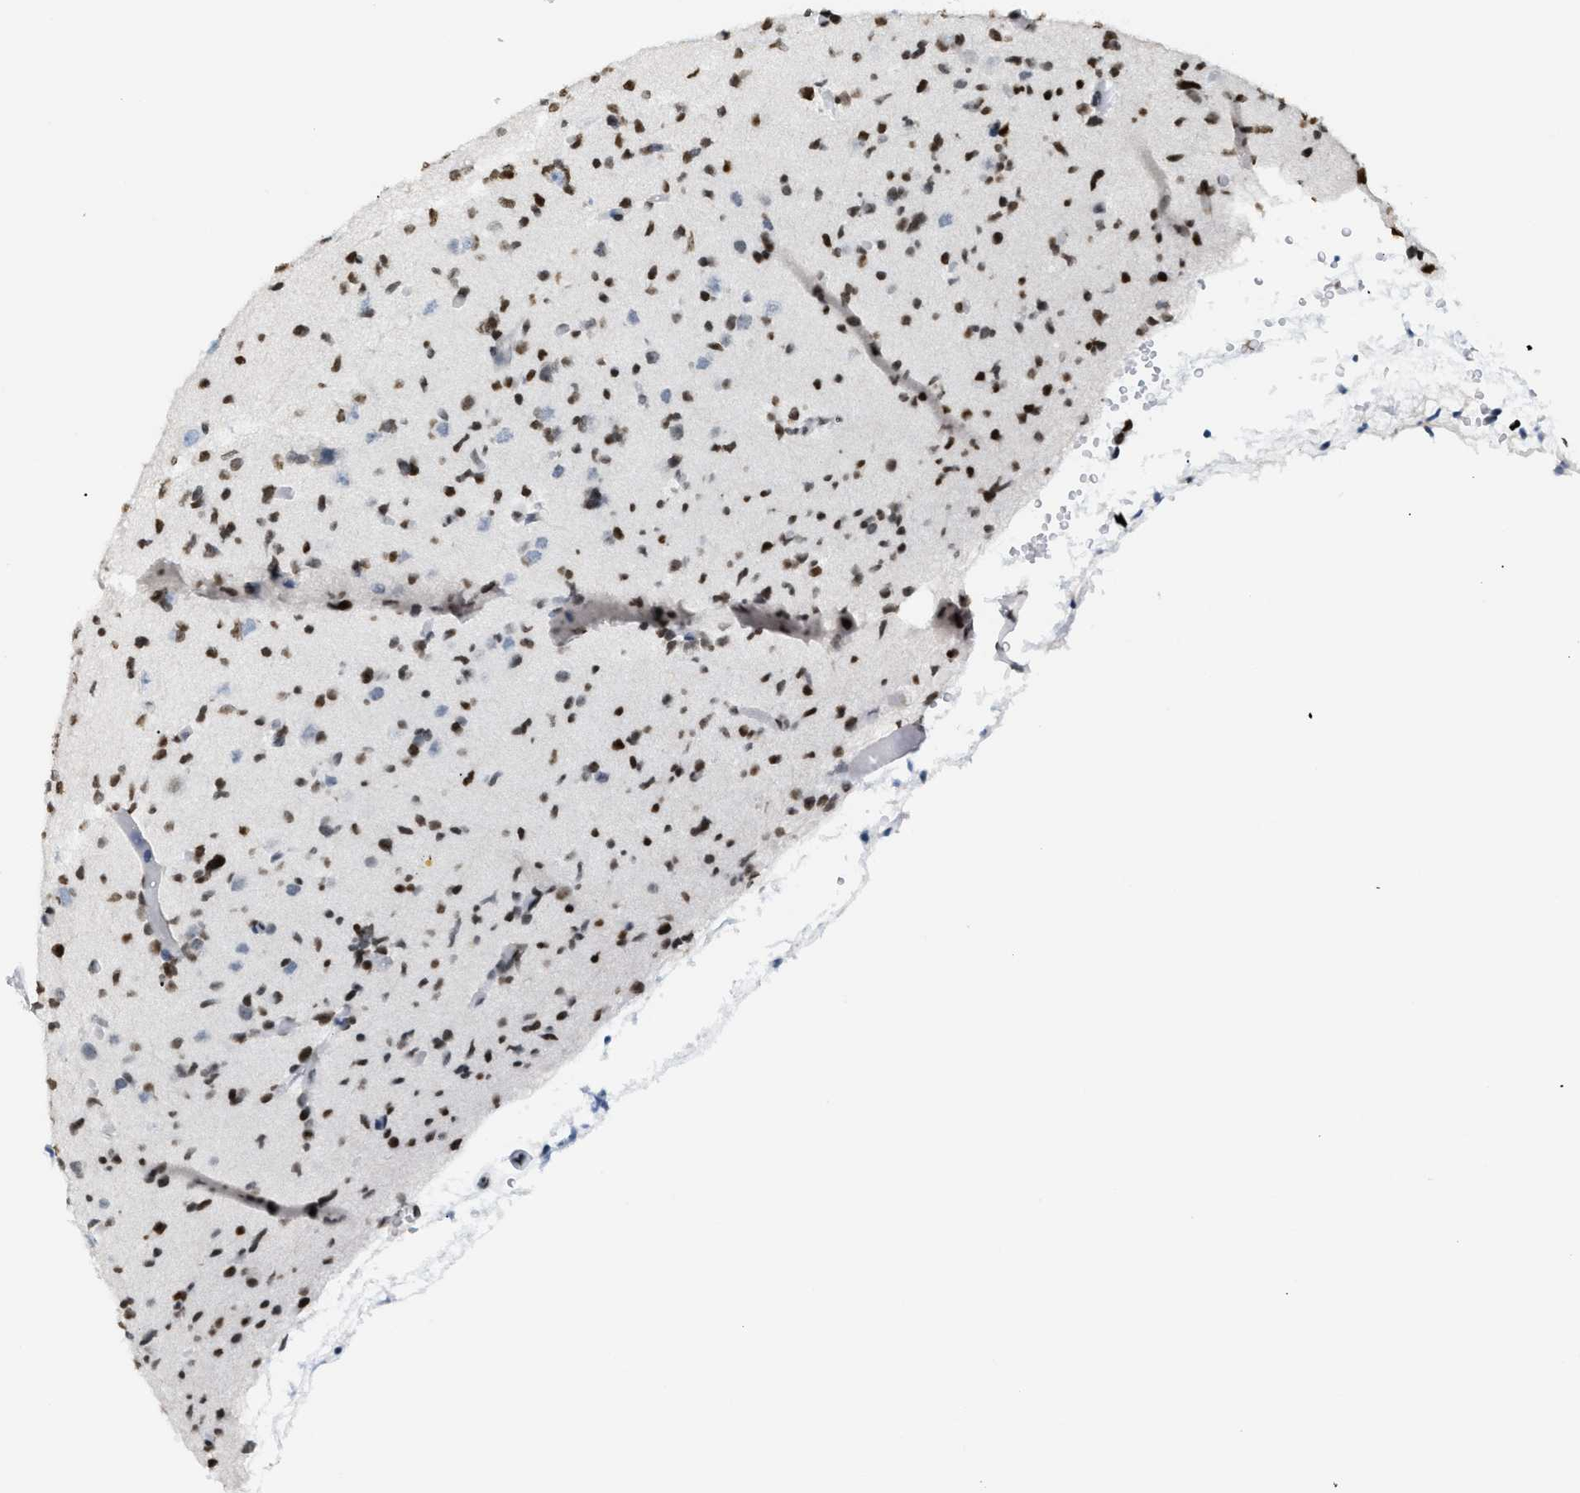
{"staining": {"intensity": "strong", "quantity": ">75%", "location": "nuclear"}, "tissue": "glioma", "cell_type": "Tumor cells", "image_type": "cancer", "snomed": [{"axis": "morphology", "description": "Glioma, malignant, Low grade"}, {"axis": "topography", "description": "Brain"}], "caption": "Immunohistochemical staining of human glioma exhibits high levels of strong nuclear protein expression in approximately >75% of tumor cells.", "gene": "HMGN2", "patient": {"sex": "female", "age": 22}}